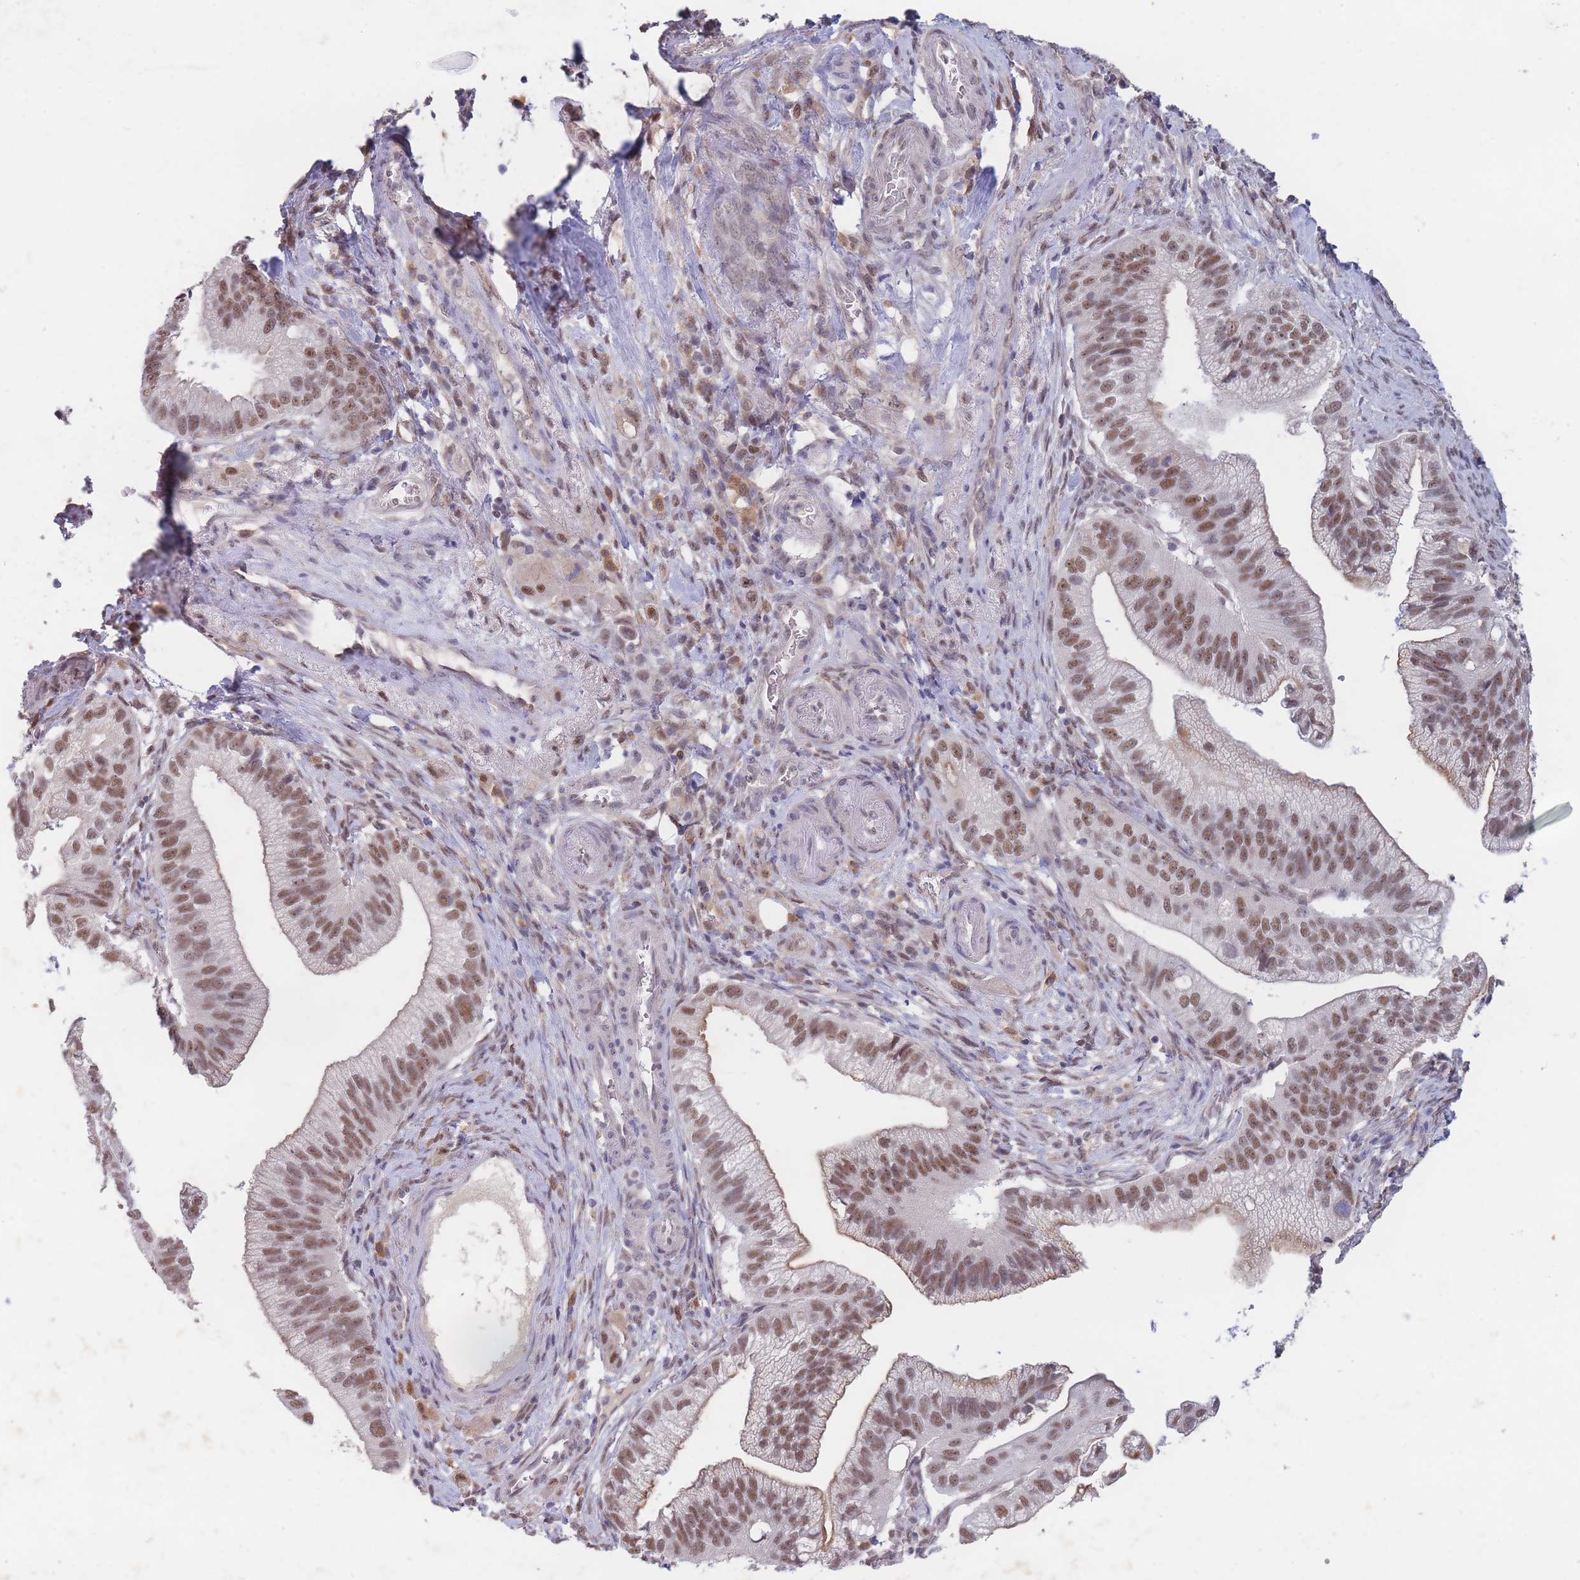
{"staining": {"intensity": "moderate", "quantity": ">75%", "location": "cytoplasmic/membranous,nuclear"}, "tissue": "pancreatic cancer", "cell_type": "Tumor cells", "image_type": "cancer", "snomed": [{"axis": "morphology", "description": "Adenocarcinoma, NOS"}, {"axis": "topography", "description": "Pancreas"}], "caption": "This is a micrograph of immunohistochemistry staining of pancreatic cancer, which shows moderate staining in the cytoplasmic/membranous and nuclear of tumor cells.", "gene": "SNRPA1", "patient": {"sex": "male", "age": 70}}